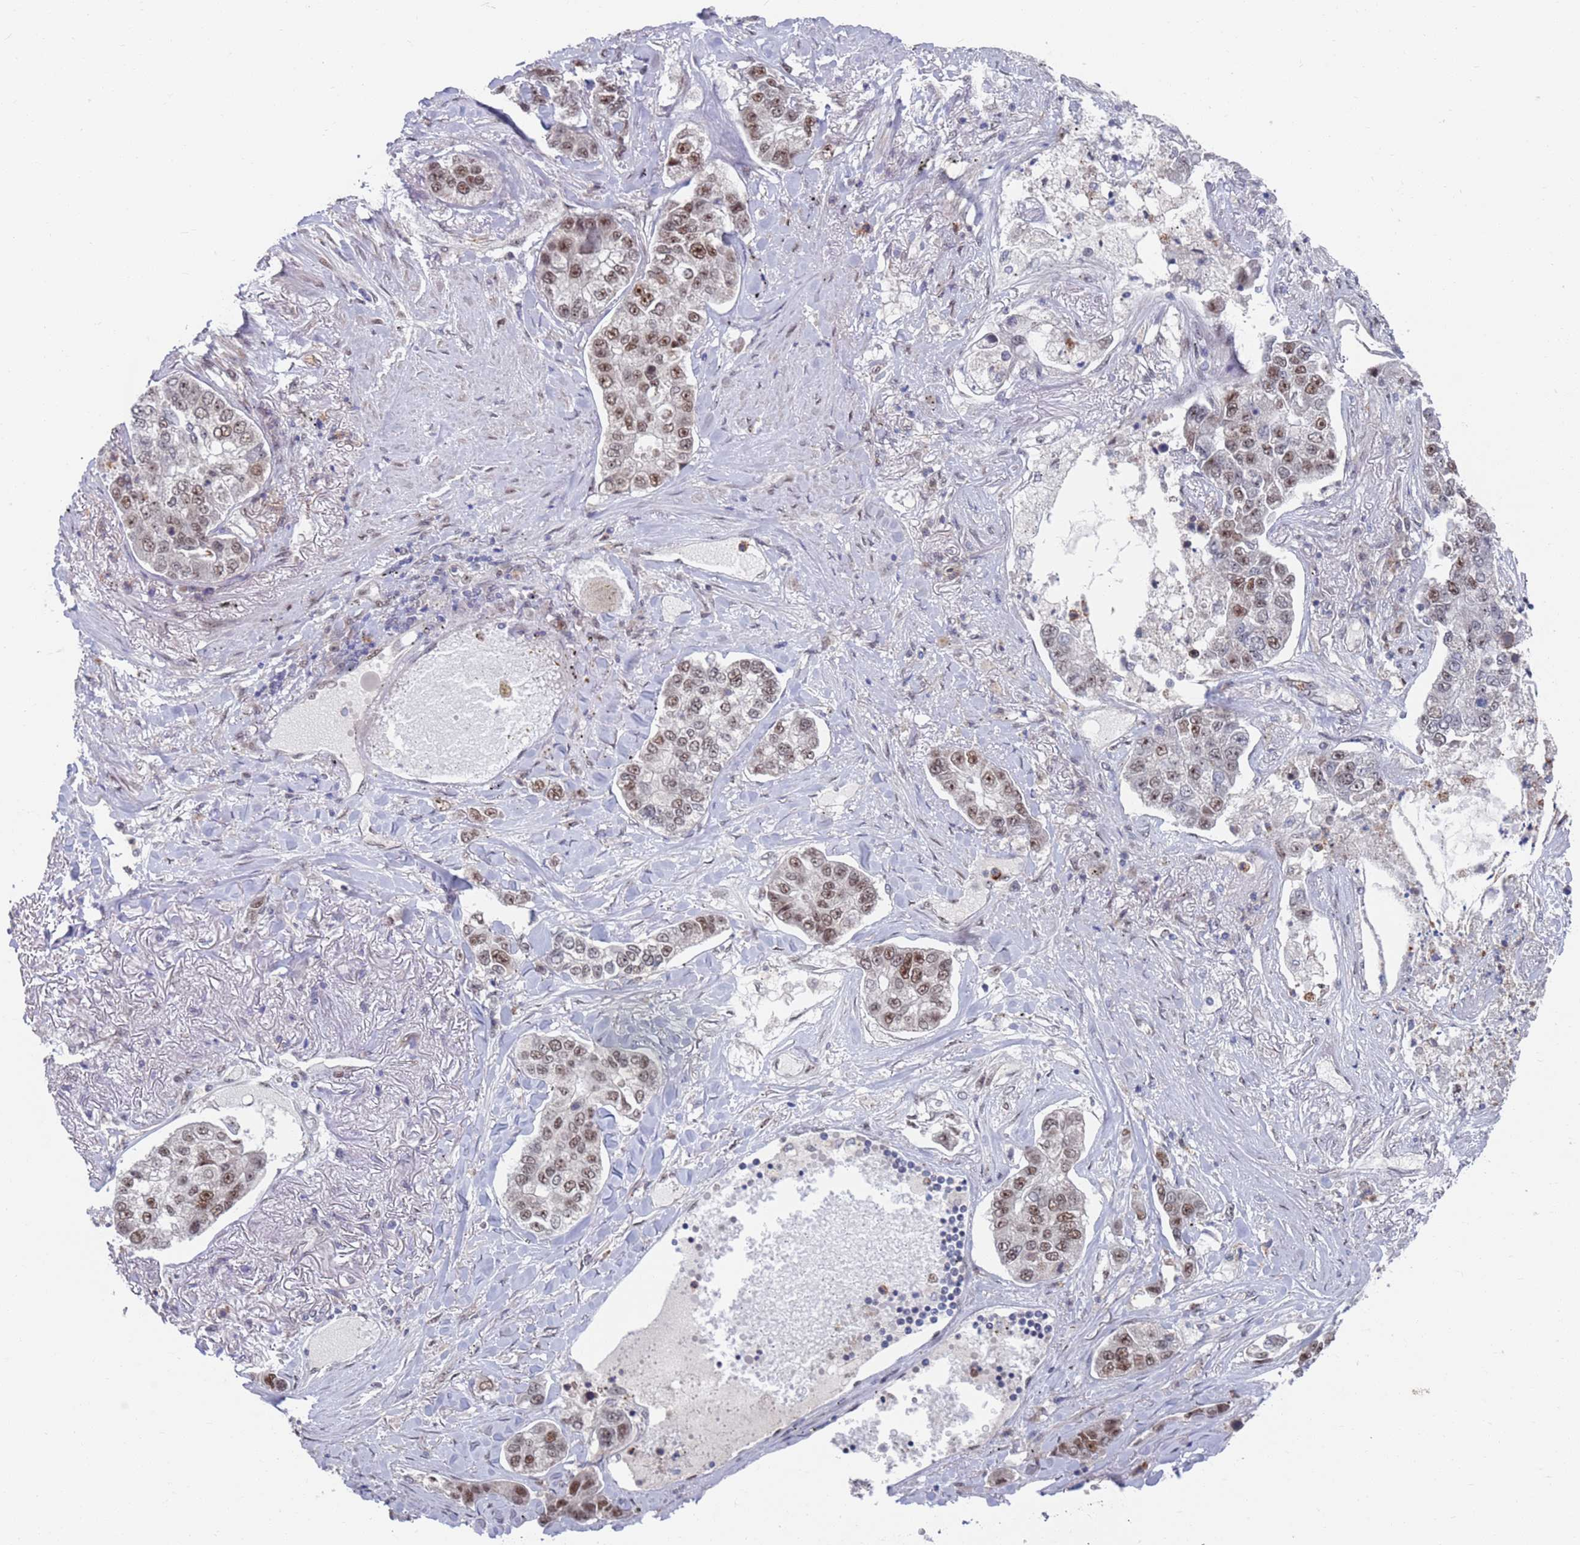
{"staining": {"intensity": "moderate", "quantity": "25%-75%", "location": "nuclear"}, "tissue": "lung cancer", "cell_type": "Tumor cells", "image_type": "cancer", "snomed": [{"axis": "morphology", "description": "Adenocarcinoma, NOS"}, {"axis": "topography", "description": "Lung"}], "caption": "Protein expression analysis of human lung adenocarcinoma reveals moderate nuclear positivity in approximately 25%-75% of tumor cells. (DAB (3,3'-diaminobenzidine) = brown stain, brightfield microscopy at high magnification).", "gene": "RPP25", "patient": {"sex": "male", "age": 49}}